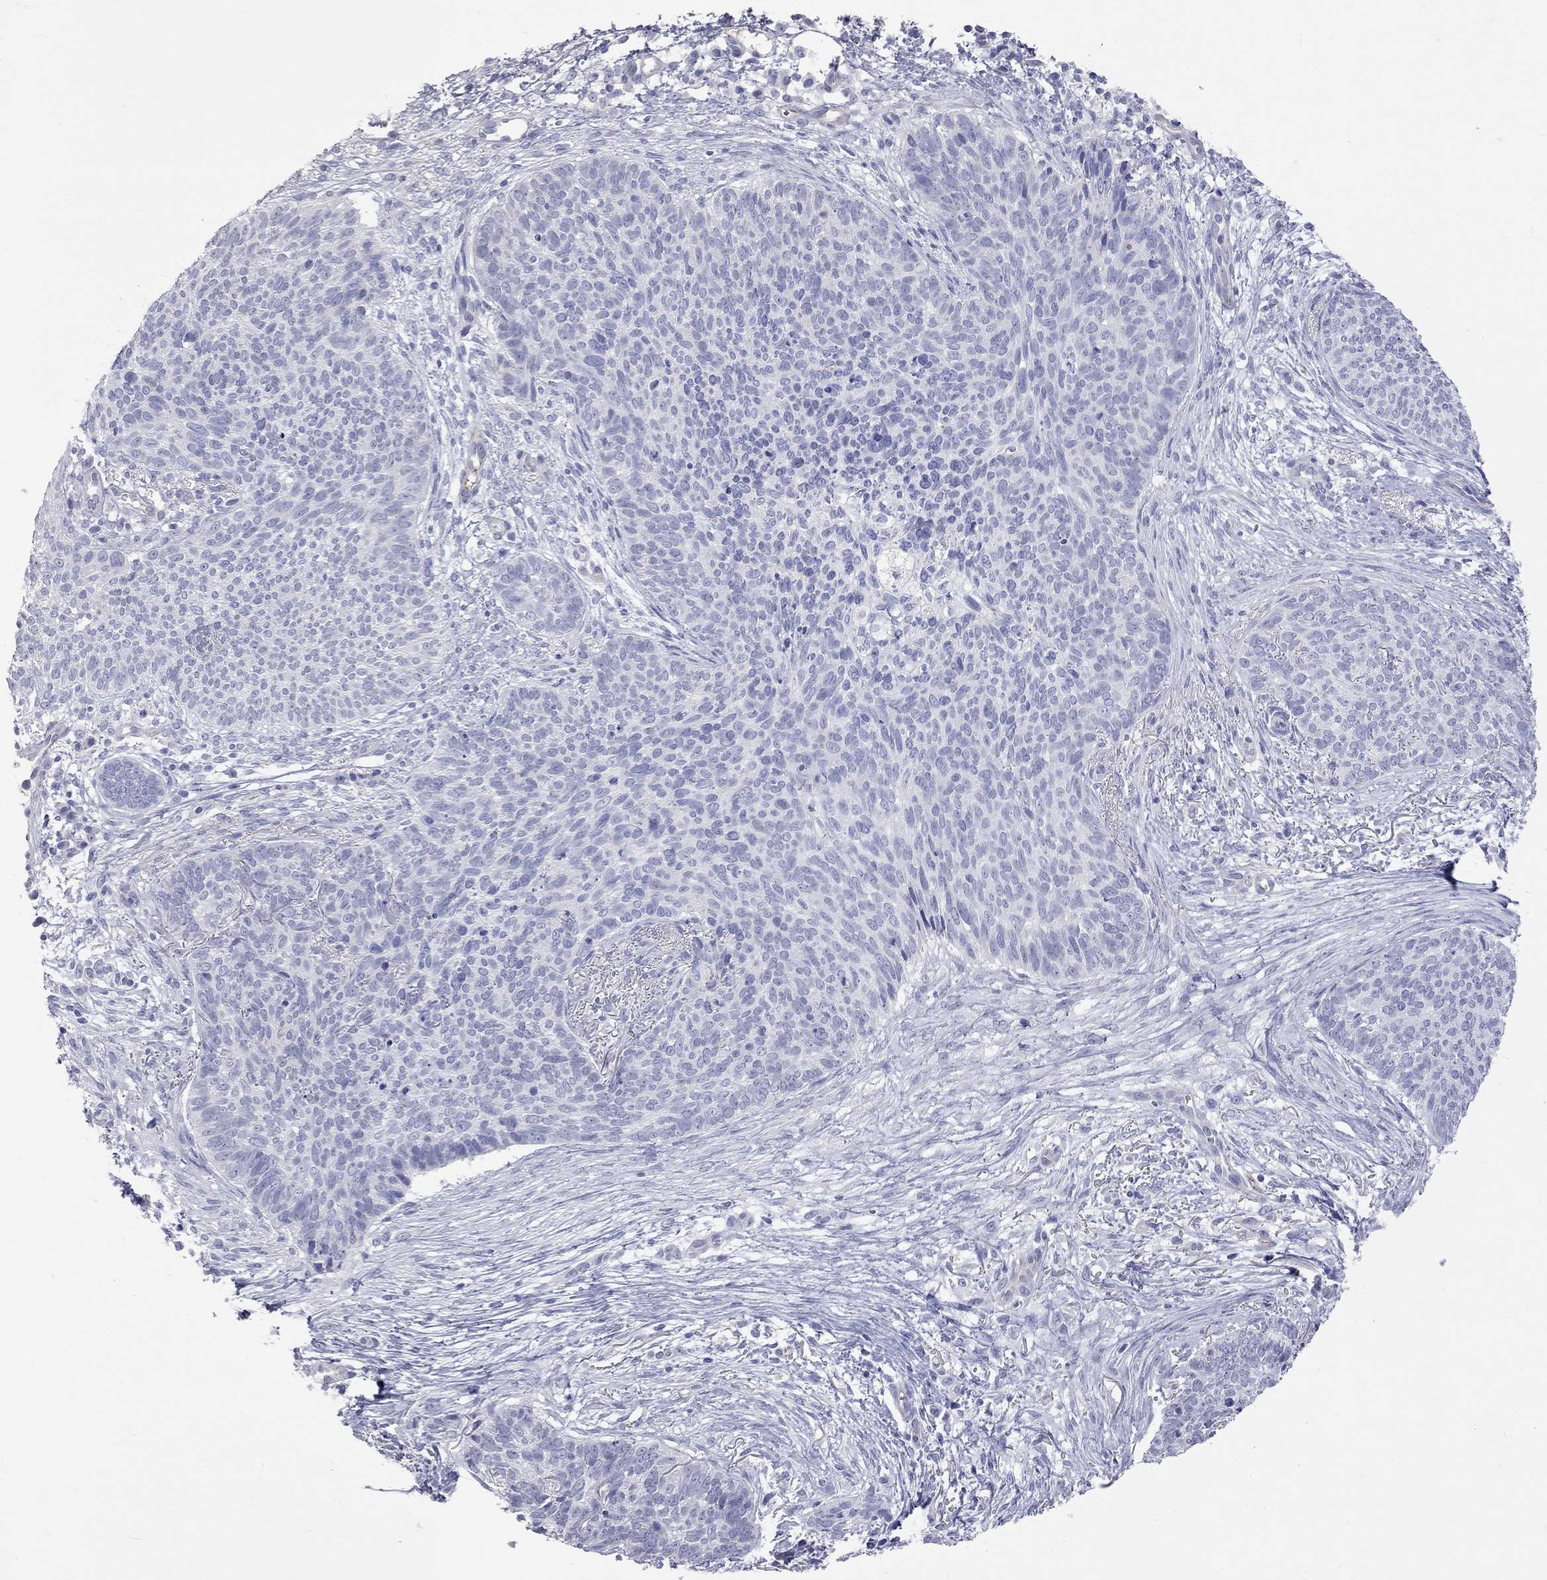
{"staining": {"intensity": "negative", "quantity": "none", "location": "none"}, "tissue": "skin cancer", "cell_type": "Tumor cells", "image_type": "cancer", "snomed": [{"axis": "morphology", "description": "Basal cell carcinoma"}, {"axis": "topography", "description": "Skin"}], "caption": "There is no significant expression in tumor cells of skin cancer (basal cell carcinoma).", "gene": "KCND2", "patient": {"sex": "male", "age": 64}}